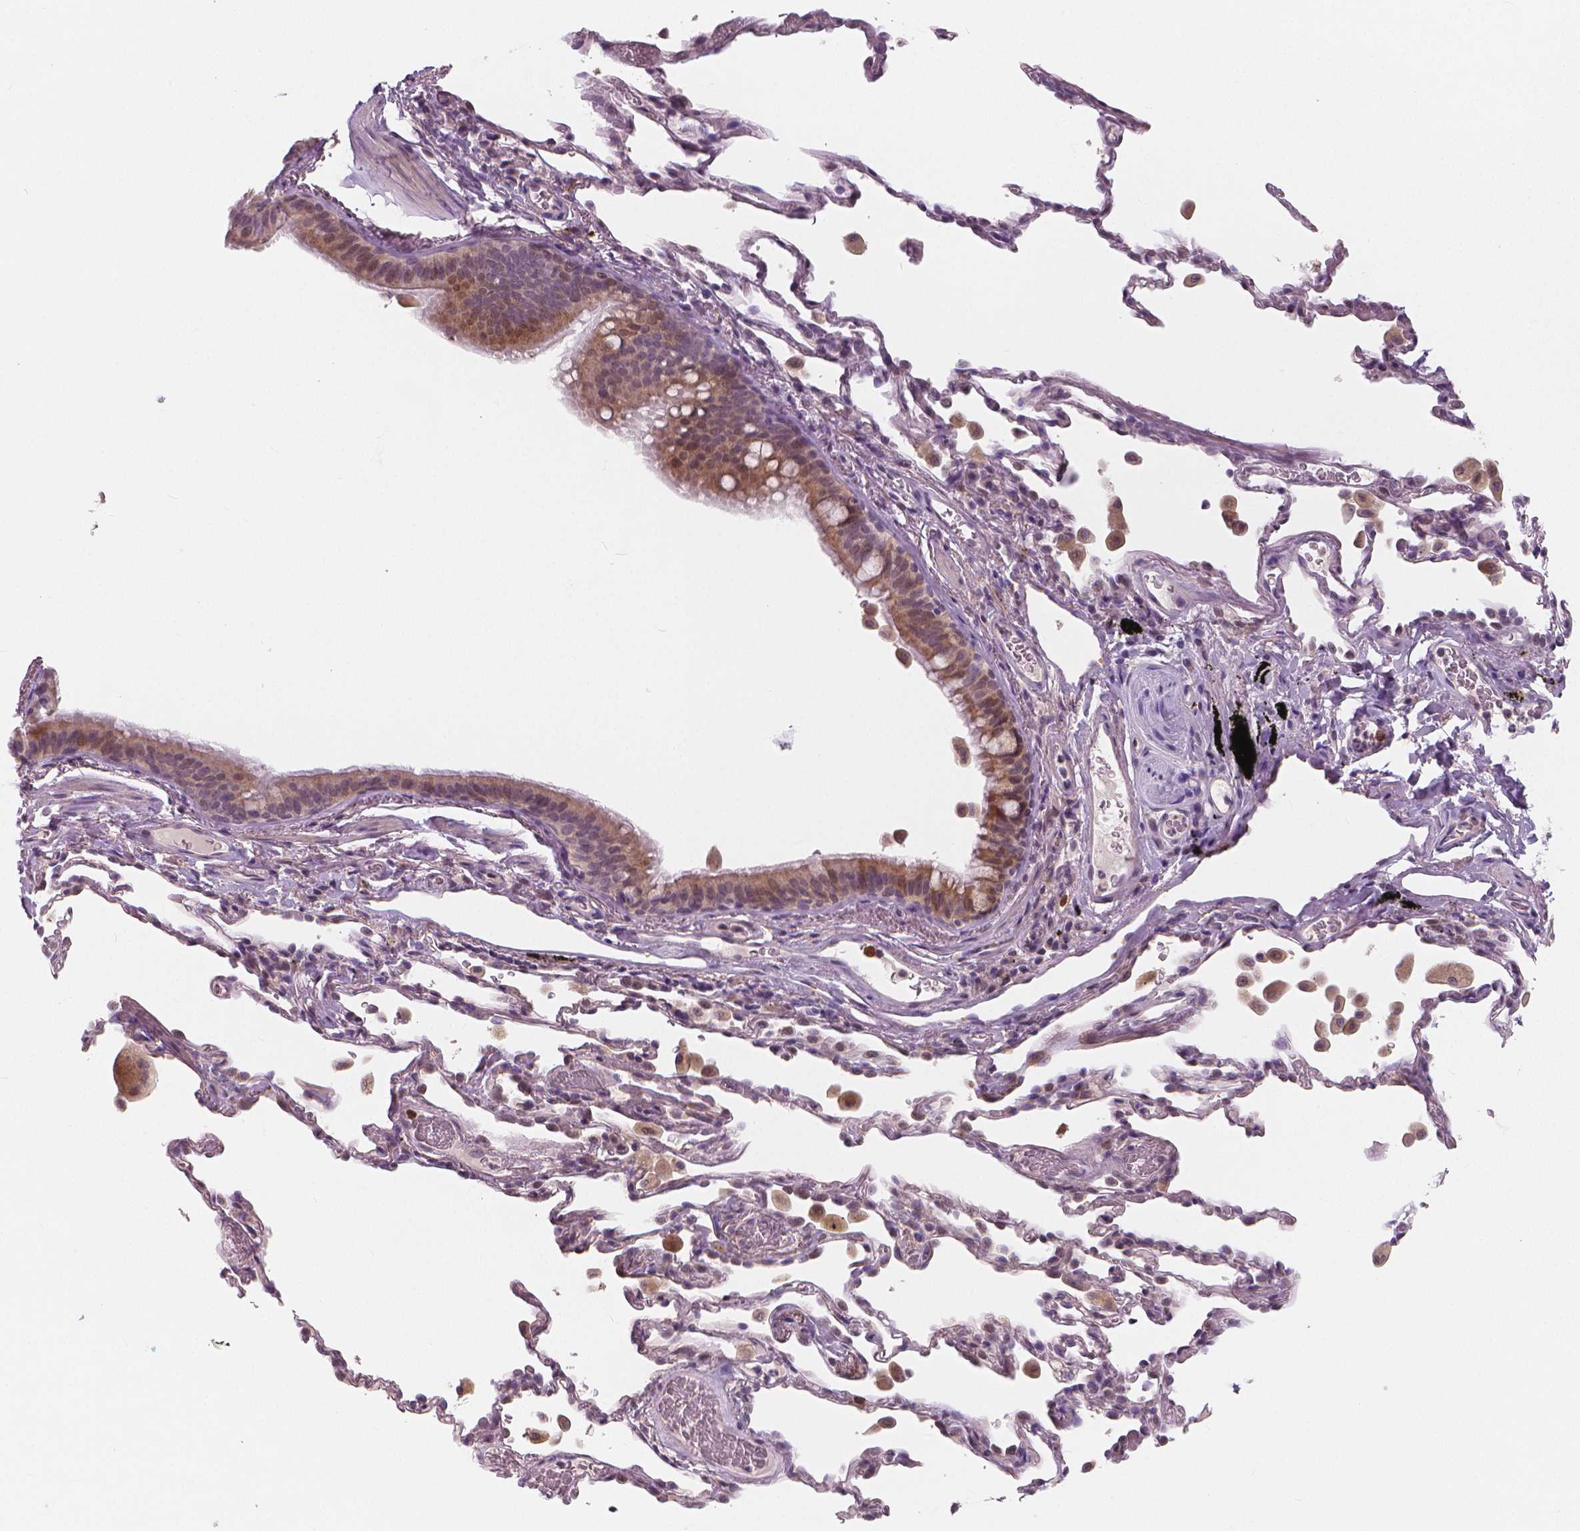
{"staining": {"intensity": "weak", "quantity": "25%-75%", "location": "cytoplasmic/membranous"}, "tissue": "bronchus", "cell_type": "Respiratory epithelial cells", "image_type": "normal", "snomed": [{"axis": "morphology", "description": "Normal tissue, NOS"}, {"axis": "topography", "description": "Bronchus"}, {"axis": "topography", "description": "Lung"}], "caption": "Immunohistochemical staining of benign human bronchus displays low levels of weak cytoplasmic/membranous positivity in about 25%-75% of respiratory epithelial cells. (DAB (3,3'-diaminobenzidine) IHC with brightfield microscopy, high magnification).", "gene": "RNASE7", "patient": {"sex": "male", "age": 54}}